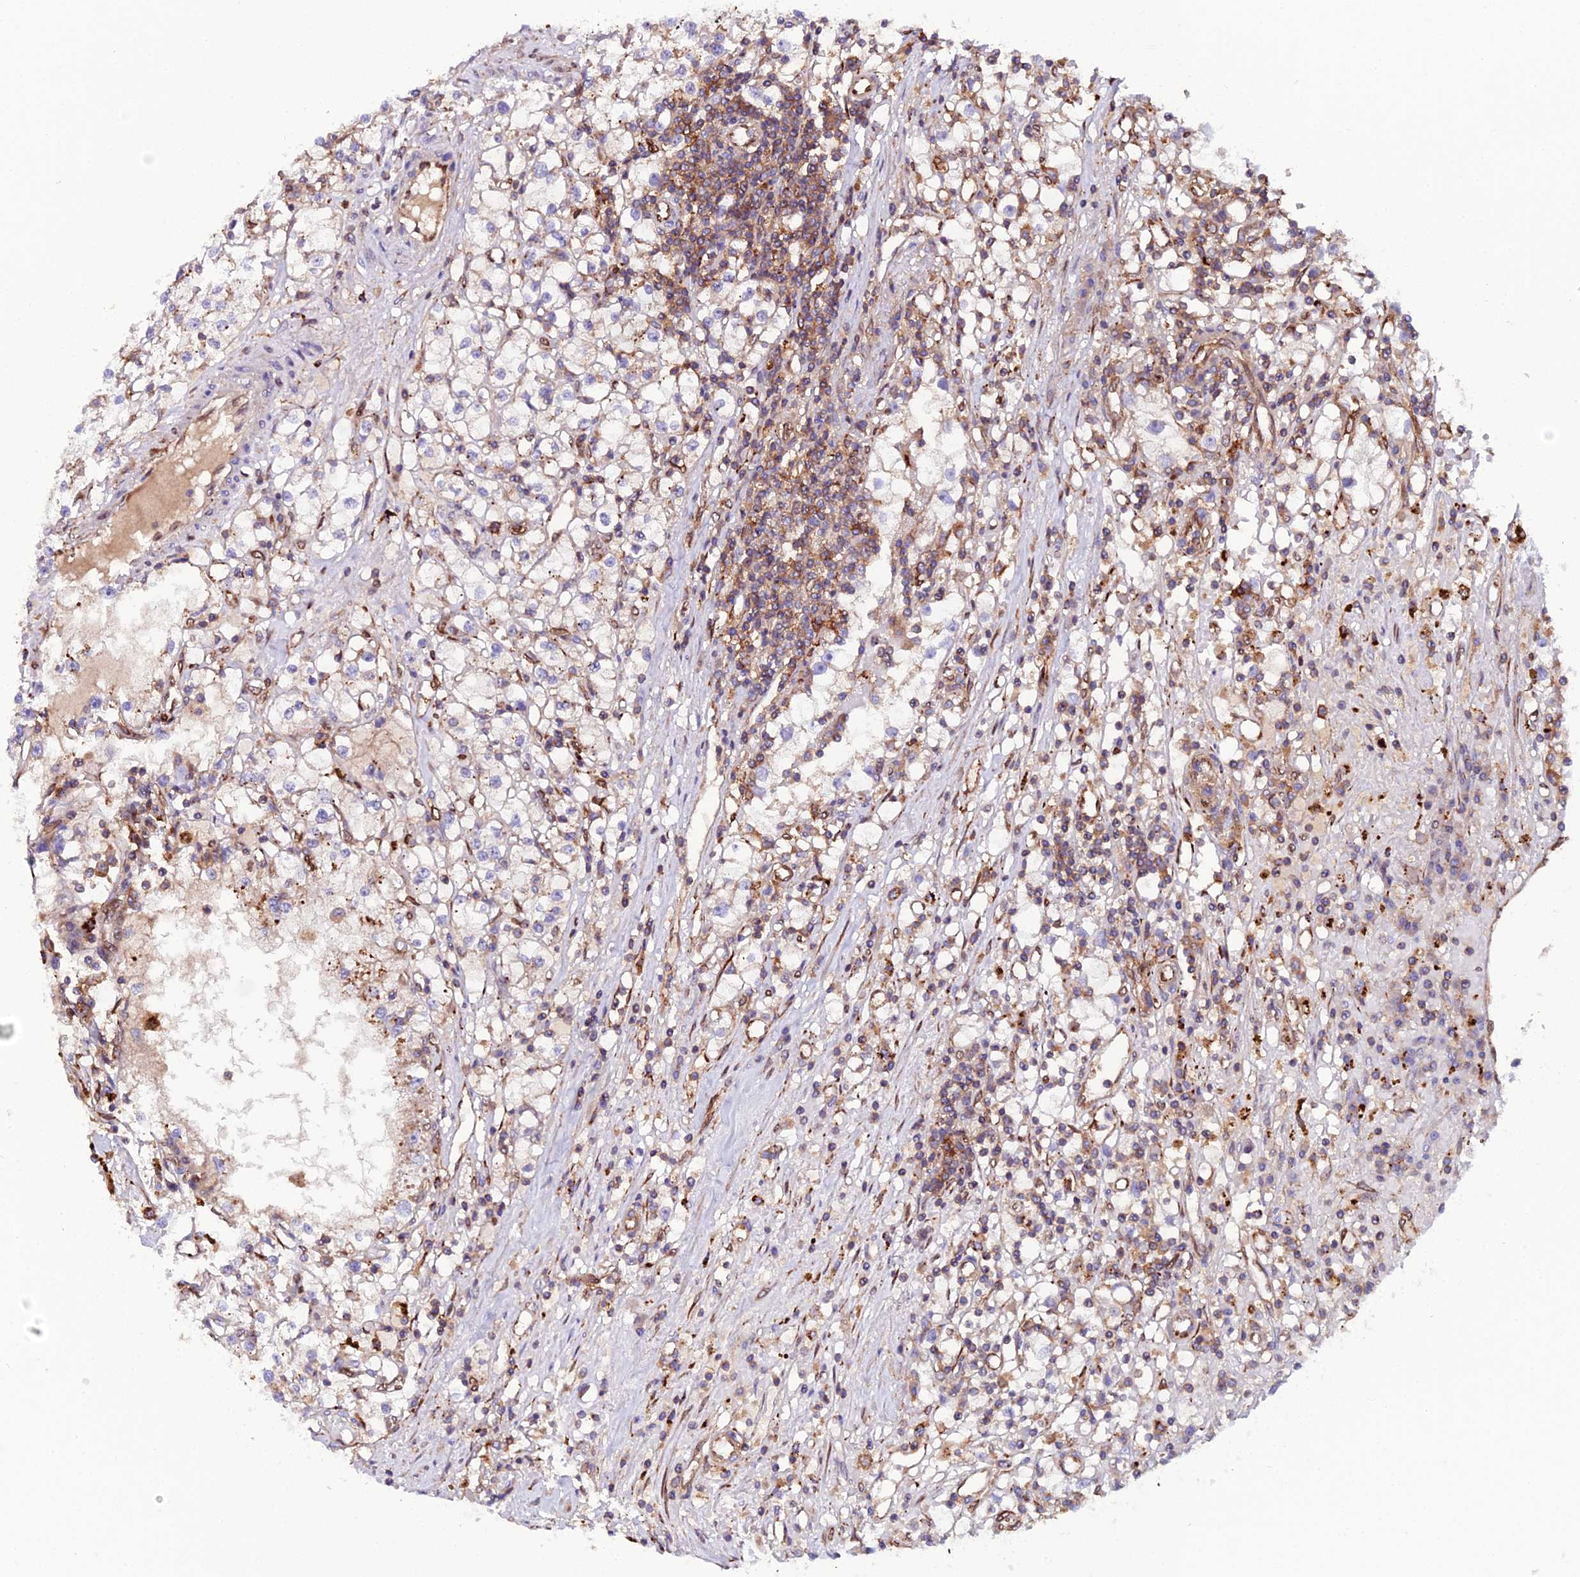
{"staining": {"intensity": "moderate", "quantity": "<25%", "location": "cytoplasmic/membranous"}, "tissue": "renal cancer", "cell_type": "Tumor cells", "image_type": "cancer", "snomed": [{"axis": "morphology", "description": "Adenocarcinoma, NOS"}, {"axis": "topography", "description": "Kidney"}], "caption": "An immunohistochemistry photomicrograph of neoplastic tissue is shown. Protein staining in brown highlights moderate cytoplasmic/membranous positivity in renal adenocarcinoma within tumor cells.", "gene": "TRPV2", "patient": {"sex": "male", "age": 56}}